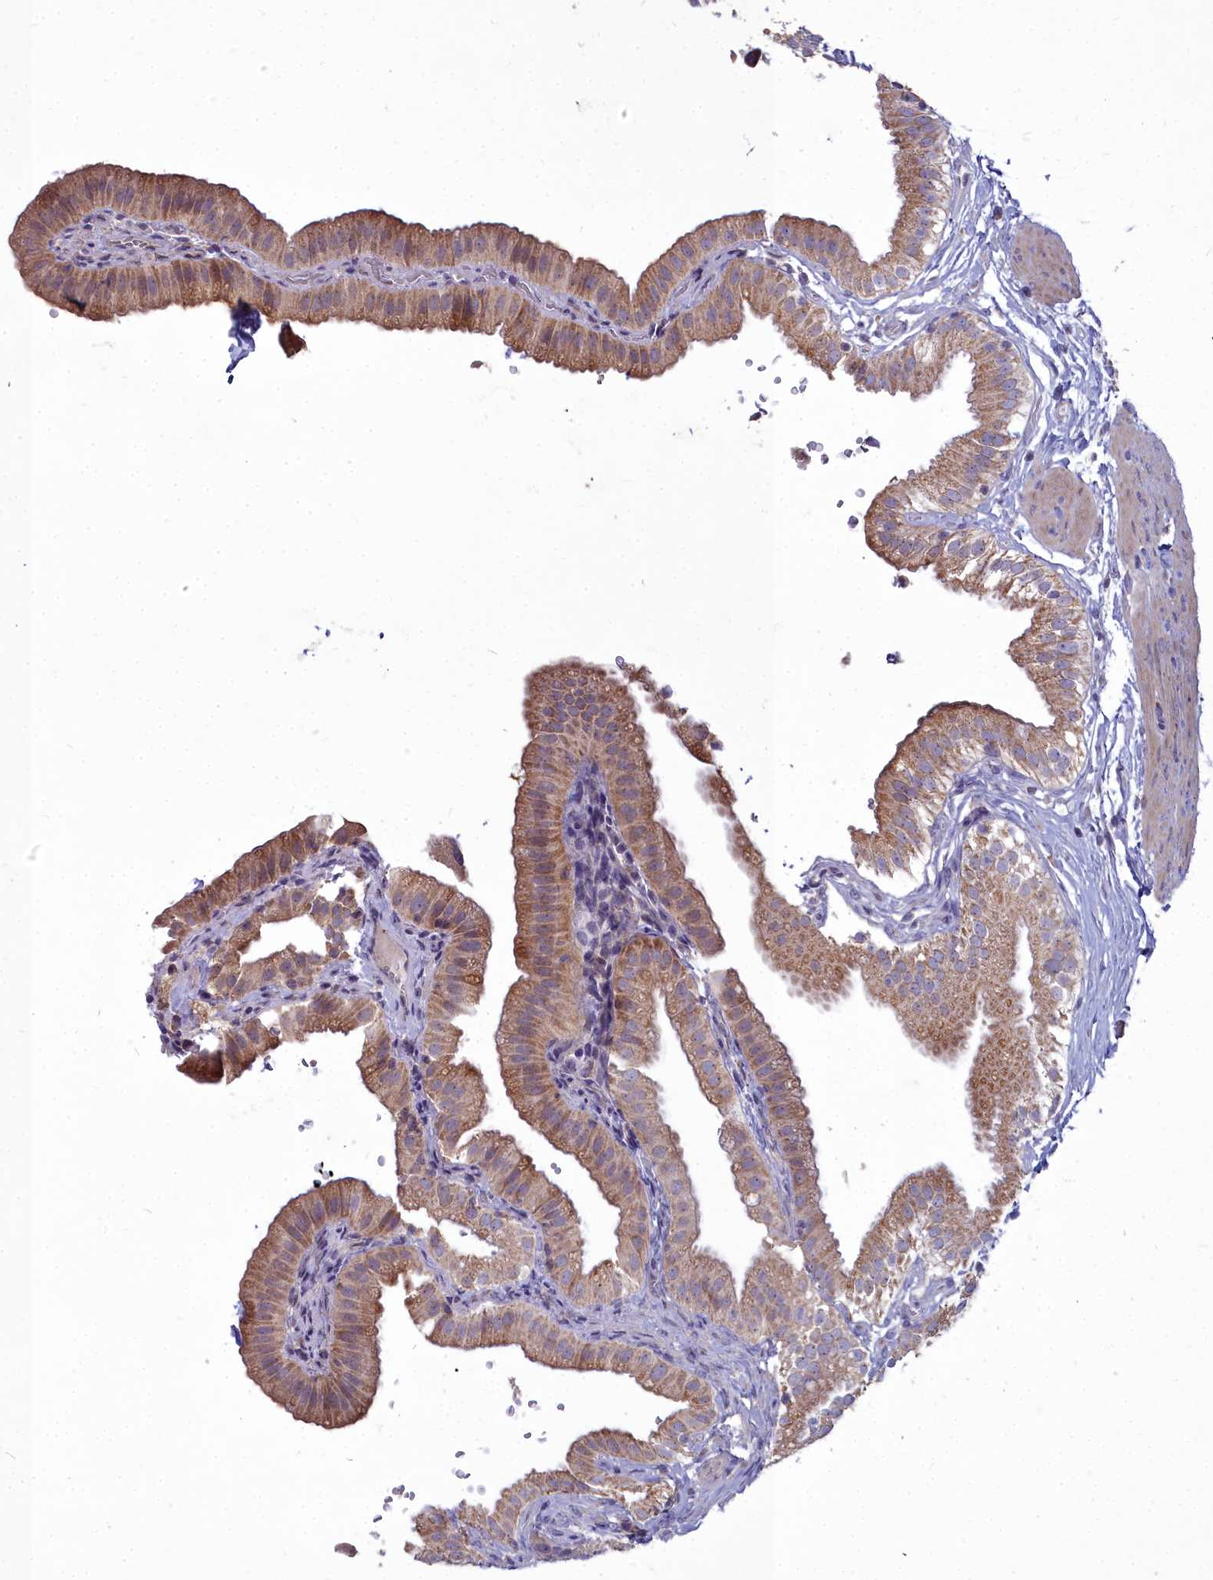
{"staining": {"intensity": "moderate", "quantity": ">75%", "location": "cytoplasmic/membranous,nuclear"}, "tissue": "gallbladder", "cell_type": "Glandular cells", "image_type": "normal", "snomed": [{"axis": "morphology", "description": "Normal tissue, NOS"}, {"axis": "topography", "description": "Gallbladder"}], "caption": "Protein staining of unremarkable gallbladder demonstrates moderate cytoplasmic/membranous,nuclear expression in about >75% of glandular cells.", "gene": "MICU2", "patient": {"sex": "female", "age": 61}}